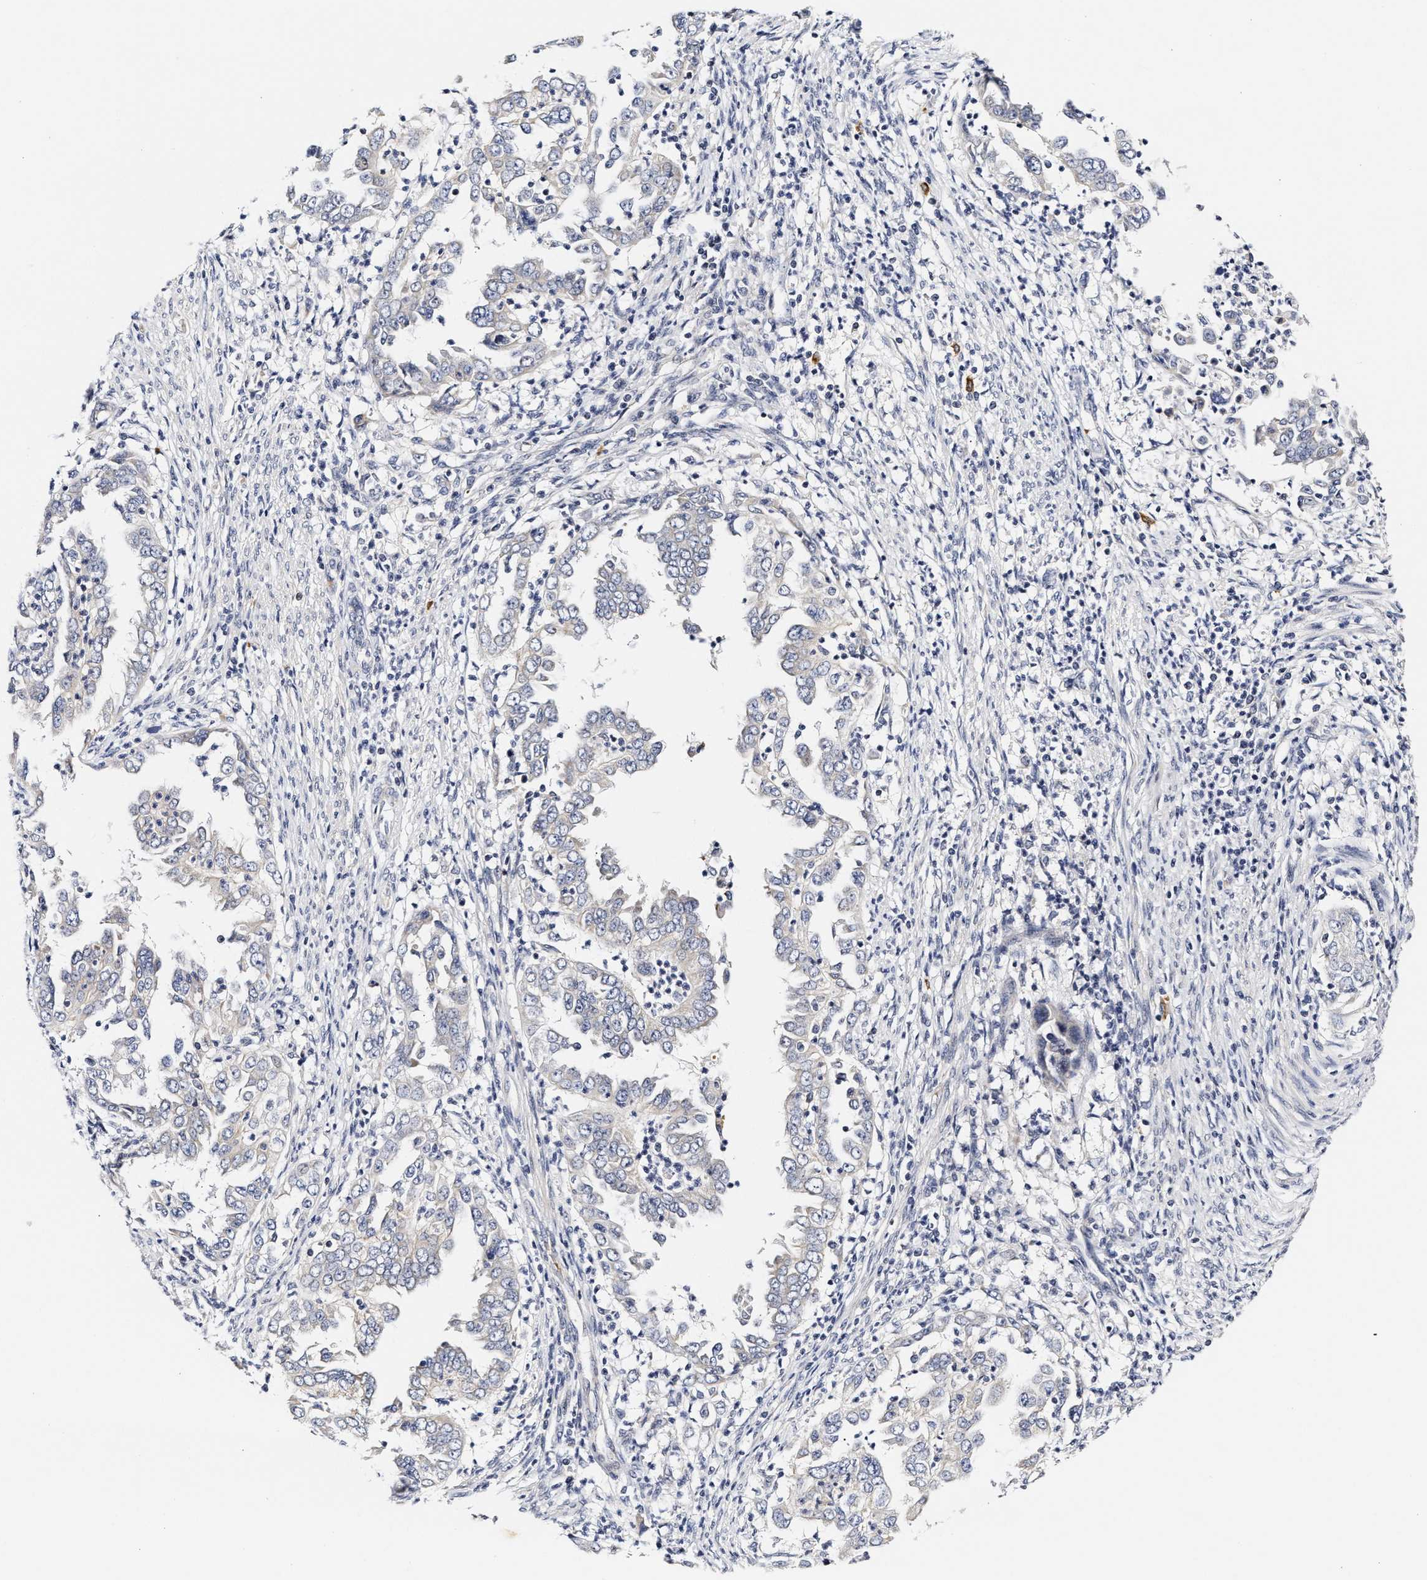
{"staining": {"intensity": "negative", "quantity": "none", "location": "none"}, "tissue": "endometrial cancer", "cell_type": "Tumor cells", "image_type": "cancer", "snomed": [{"axis": "morphology", "description": "Adenocarcinoma, NOS"}, {"axis": "topography", "description": "Endometrium"}], "caption": "IHC image of neoplastic tissue: human endometrial adenocarcinoma stained with DAB demonstrates no significant protein expression in tumor cells.", "gene": "RINT1", "patient": {"sex": "female", "age": 85}}